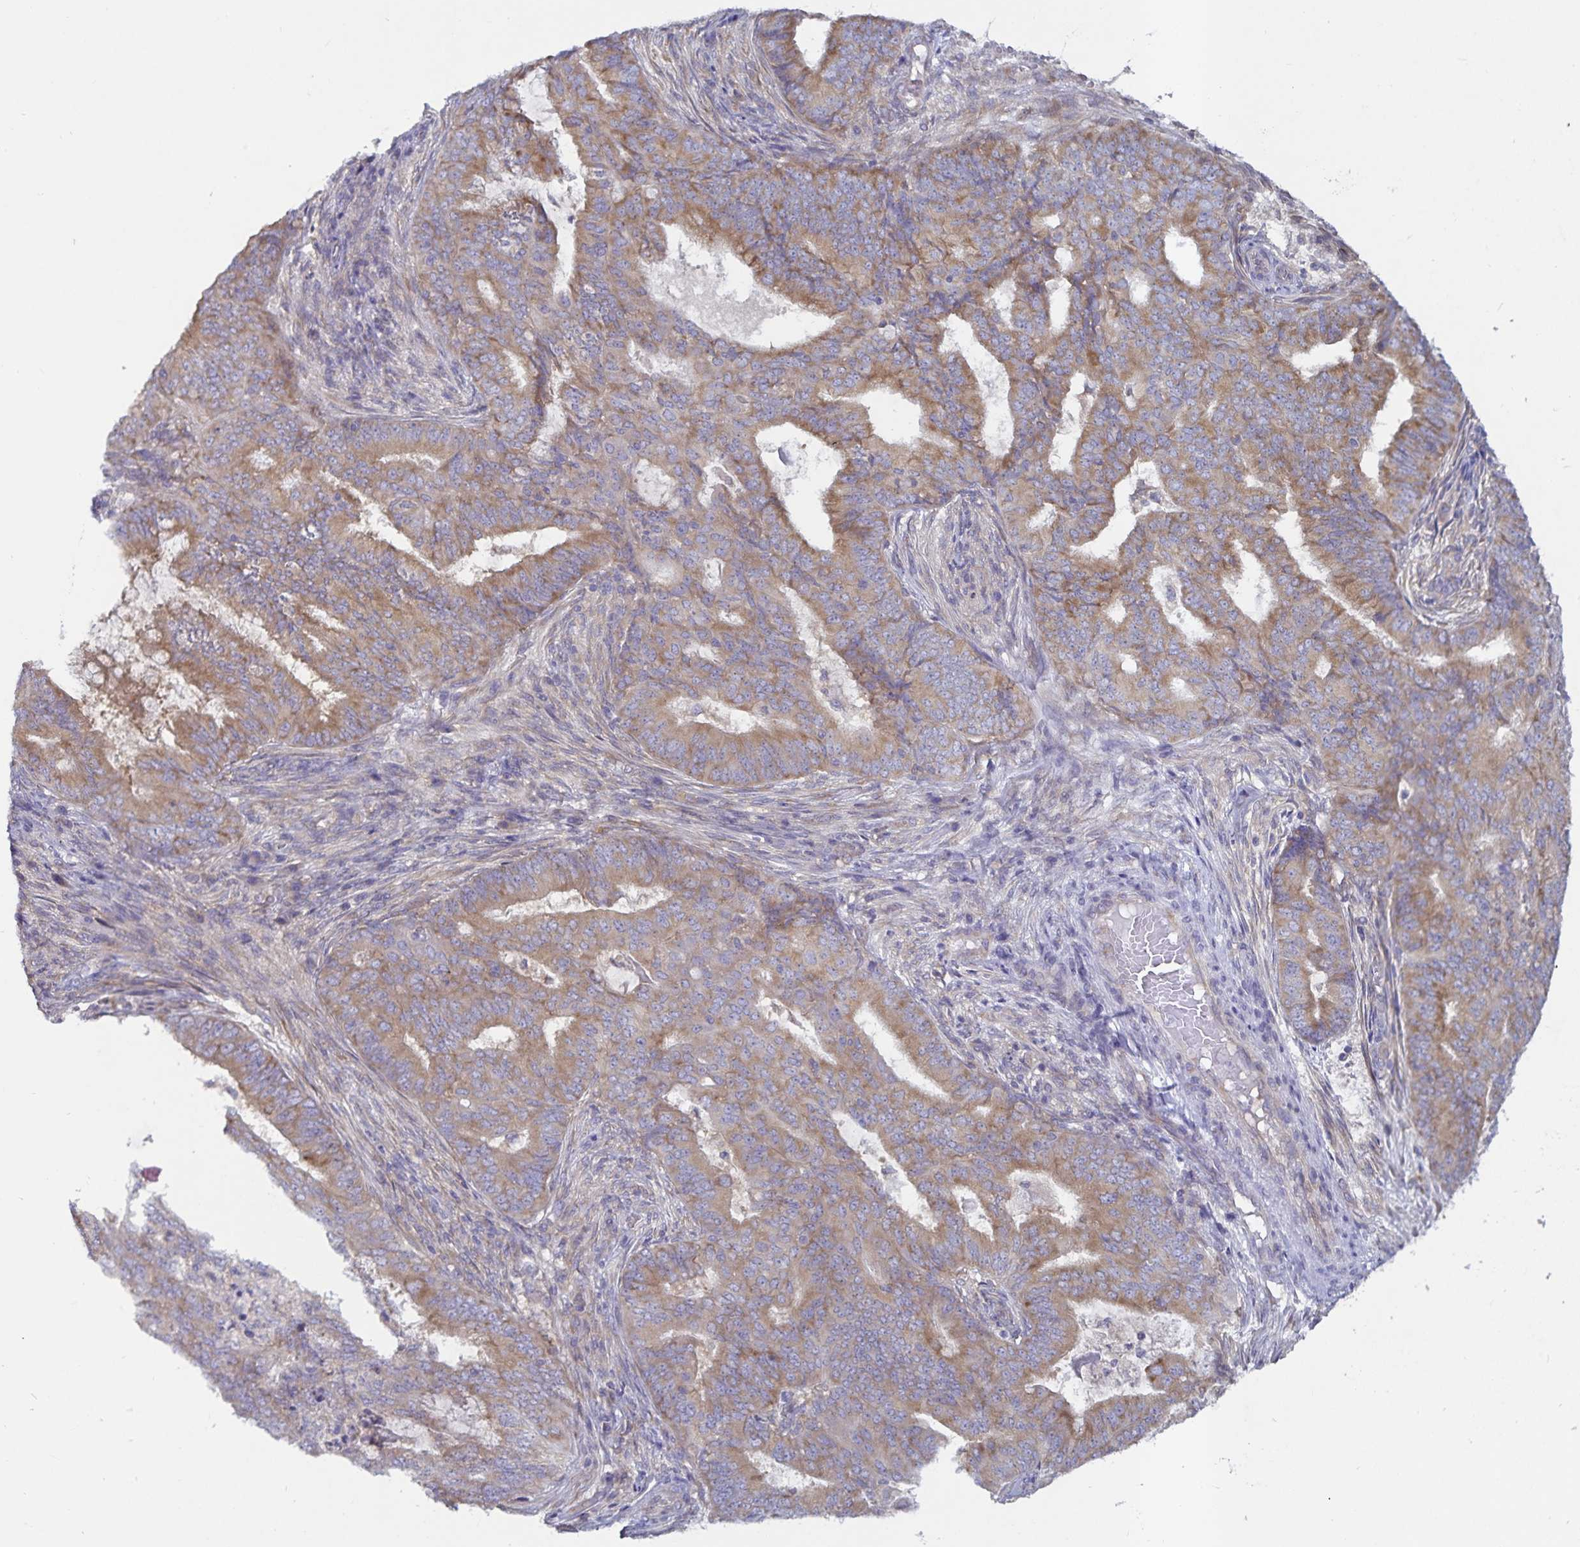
{"staining": {"intensity": "moderate", "quantity": ">75%", "location": "cytoplasmic/membranous"}, "tissue": "endometrial cancer", "cell_type": "Tumor cells", "image_type": "cancer", "snomed": [{"axis": "morphology", "description": "Adenocarcinoma, NOS"}, {"axis": "topography", "description": "Endometrium"}], "caption": "Immunohistochemistry (IHC) (DAB) staining of endometrial cancer (adenocarcinoma) exhibits moderate cytoplasmic/membranous protein positivity in approximately >75% of tumor cells.", "gene": "FAM120A", "patient": {"sex": "female", "age": 62}}